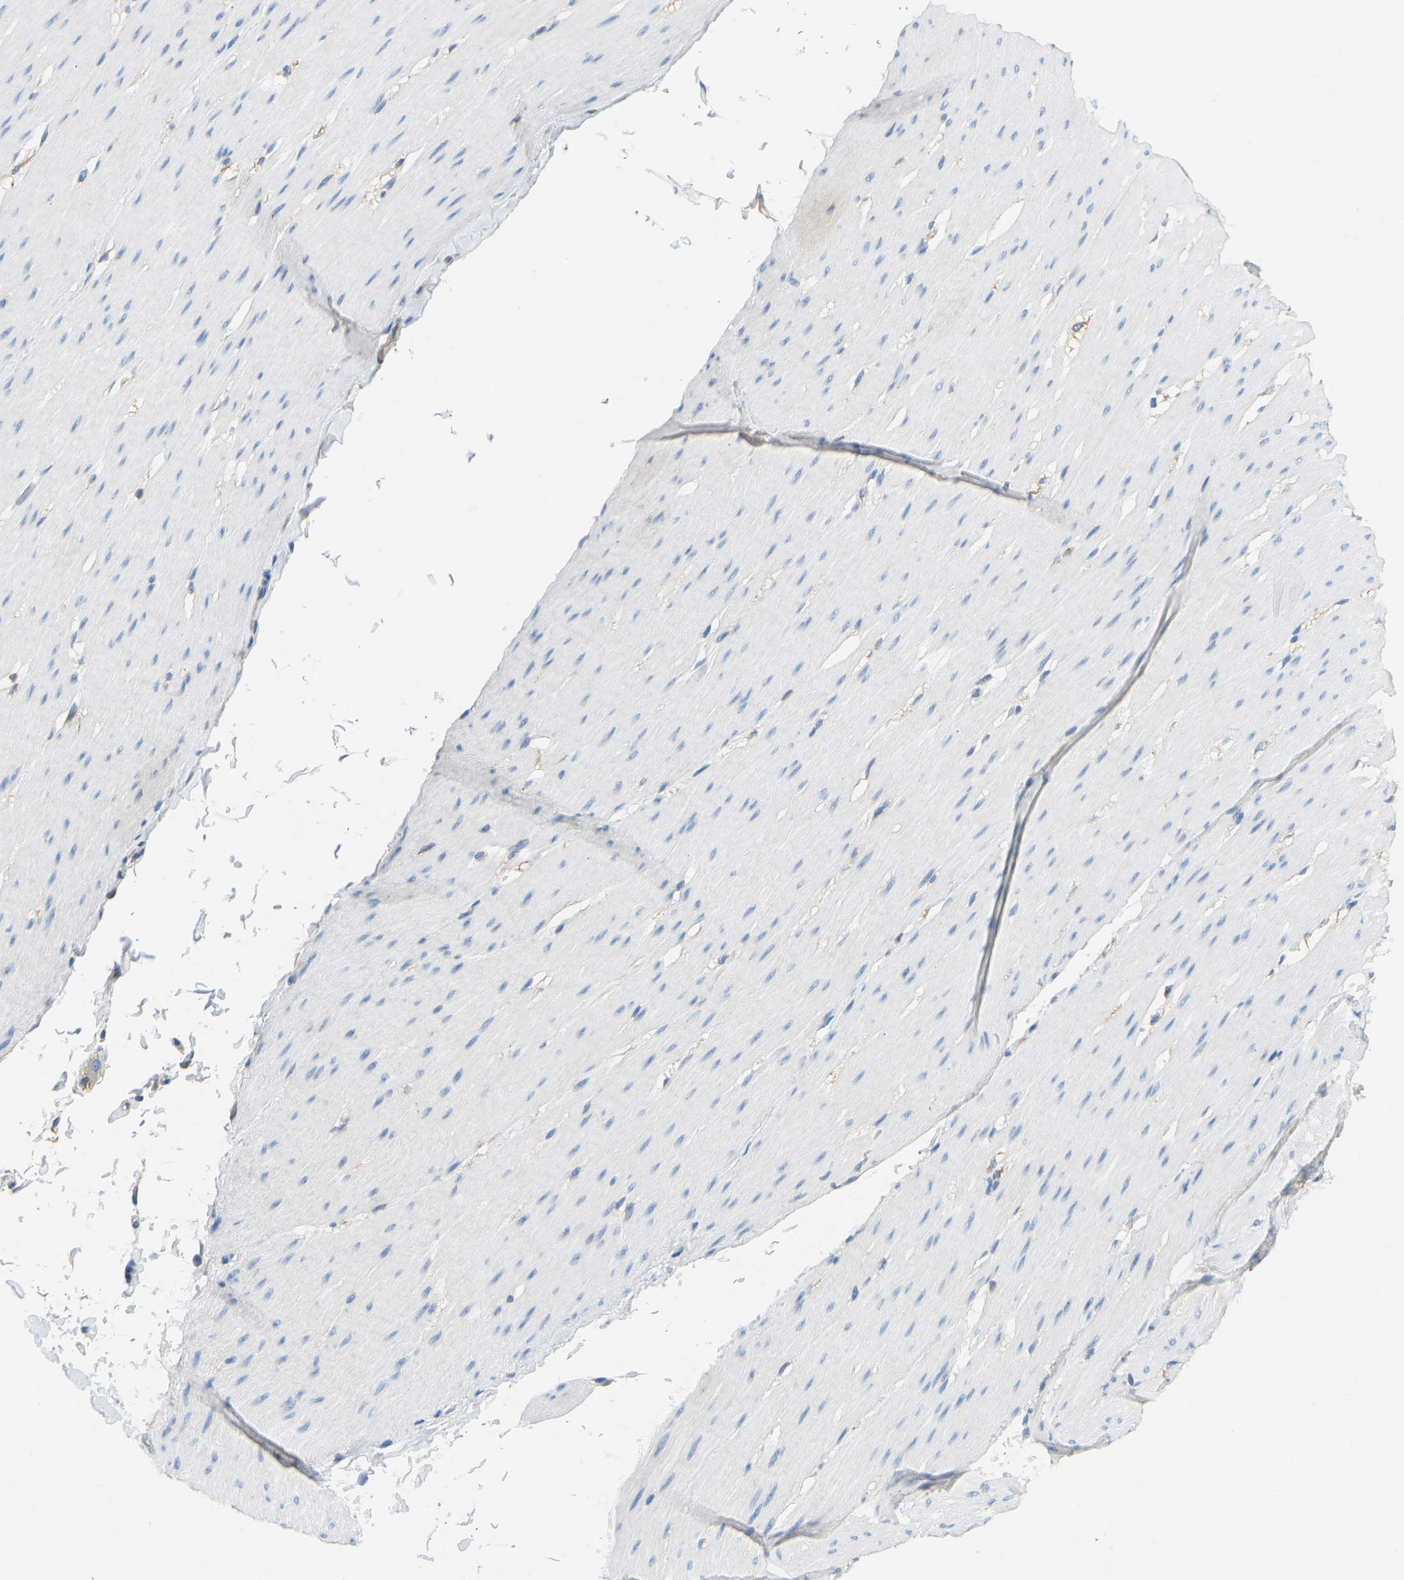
{"staining": {"intensity": "negative", "quantity": "none", "location": "none"}, "tissue": "smooth muscle", "cell_type": "Smooth muscle cells", "image_type": "normal", "snomed": [{"axis": "morphology", "description": "Normal tissue, NOS"}, {"axis": "topography", "description": "Smooth muscle"}, {"axis": "topography", "description": "Colon"}], "caption": "This micrograph is of benign smooth muscle stained with IHC to label a protein in brown with the nuclei are counter-stained blue. There is no expression in smooth muscle cells. (Stains: DAB immunohistochemistry (IHC) with hematoxylin counter stain, Microscopy: brightfield microscopy at high magnification).", "gene": "TECTA", "patient": {"sex": "male", "age": 67}}